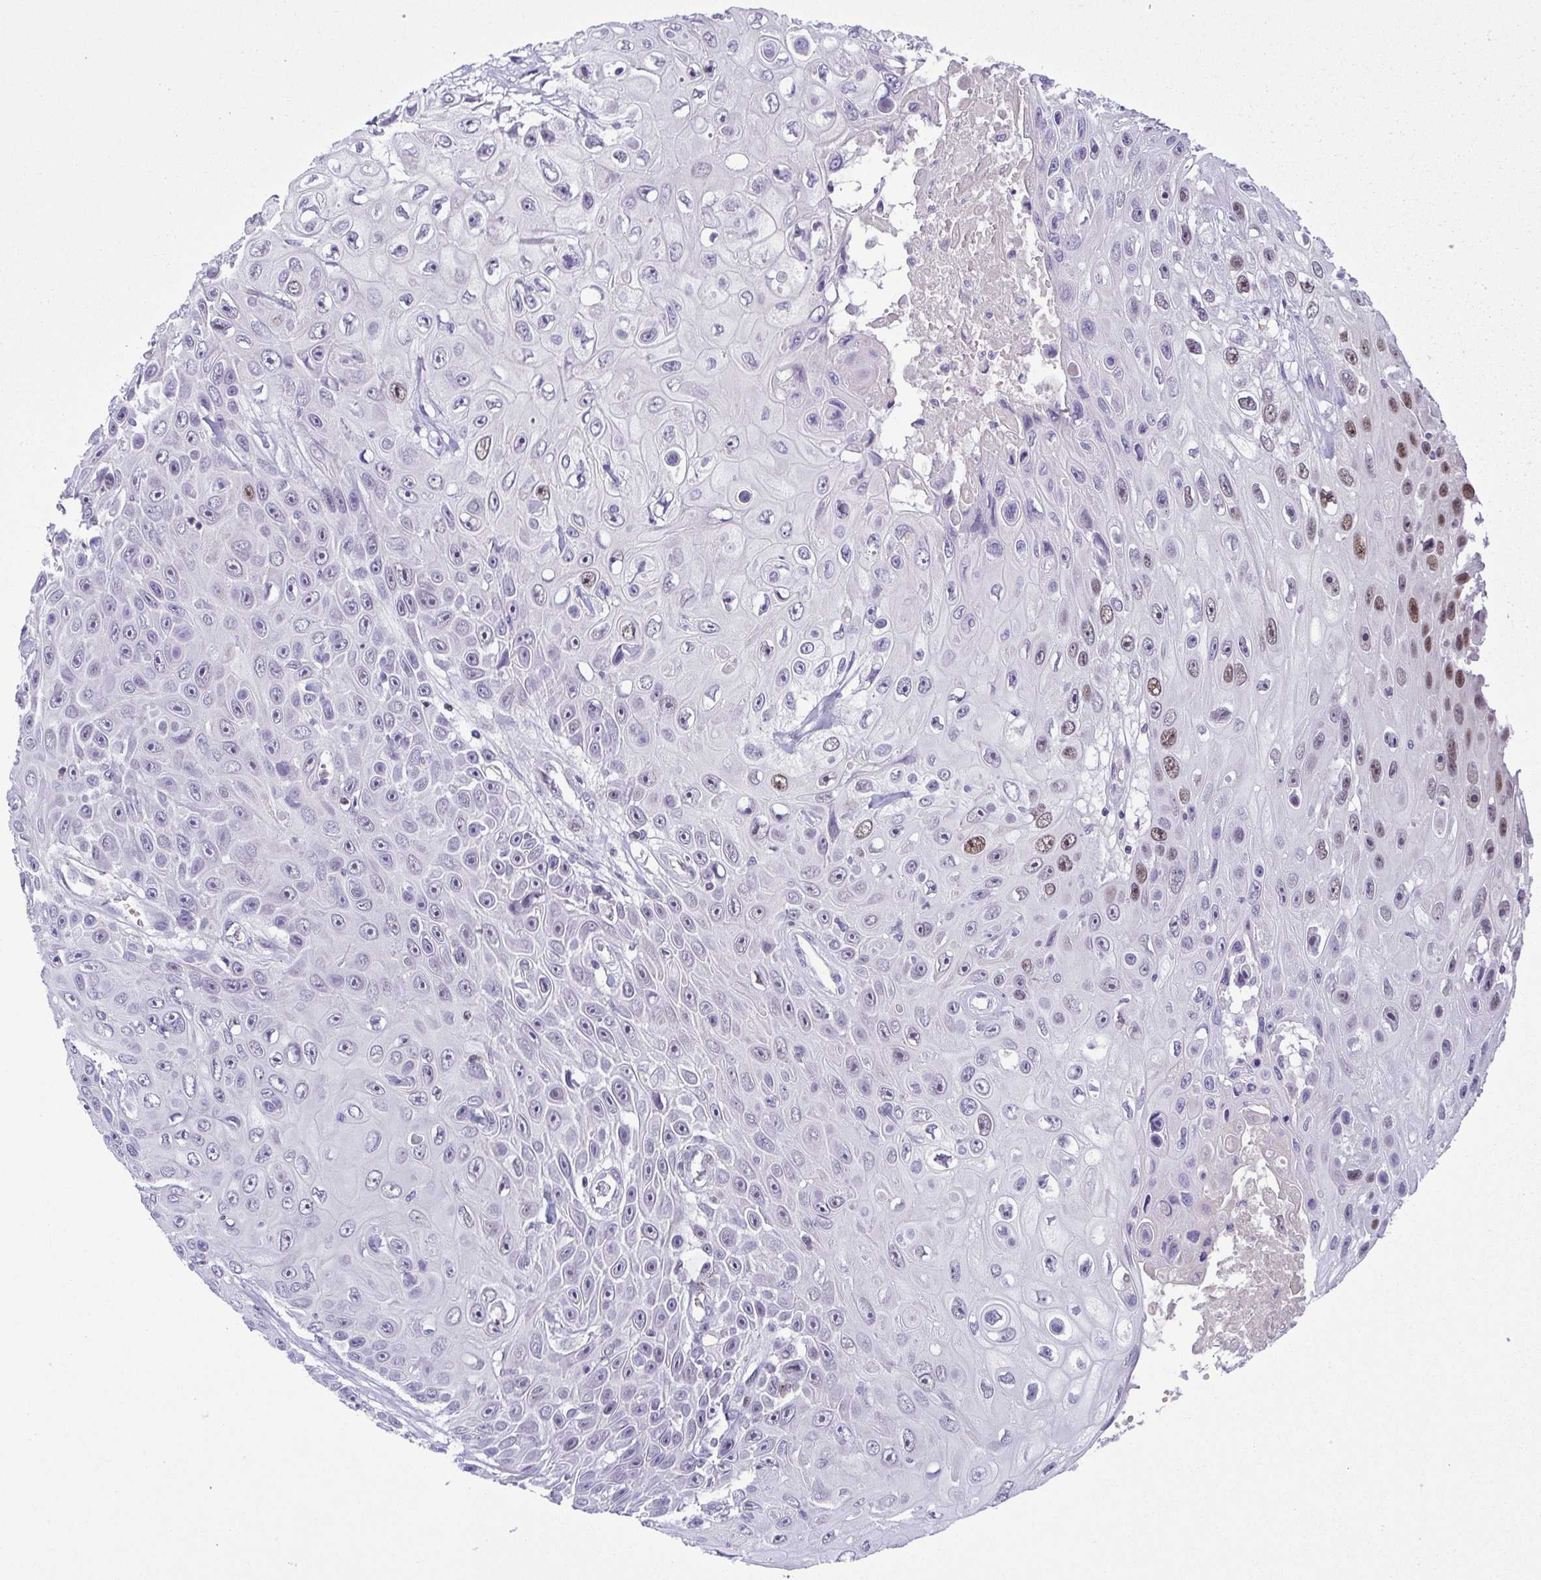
{"staining": {"intensity": "moderate", "quantity": "<25%", "location": "nuclear"}, "tissue": "skin cancer", "cell_type": "Tumor cells", "image_type": "cancer", "snomed": [{"axis": "morphology", "description": "Squamous cell carcinoma, NOS"}, {"axis": "topography", "description": "Skin"}], "caption": "Immunohistochemistry photomicrograph of skin squamous cell carcinoma stained for a protein (brown), which shows low levels of moderate nuclear positivity in about <25% of tumor cells.", "gene": "TIPIN", "patient": {"sex": "male", "age": 82}}